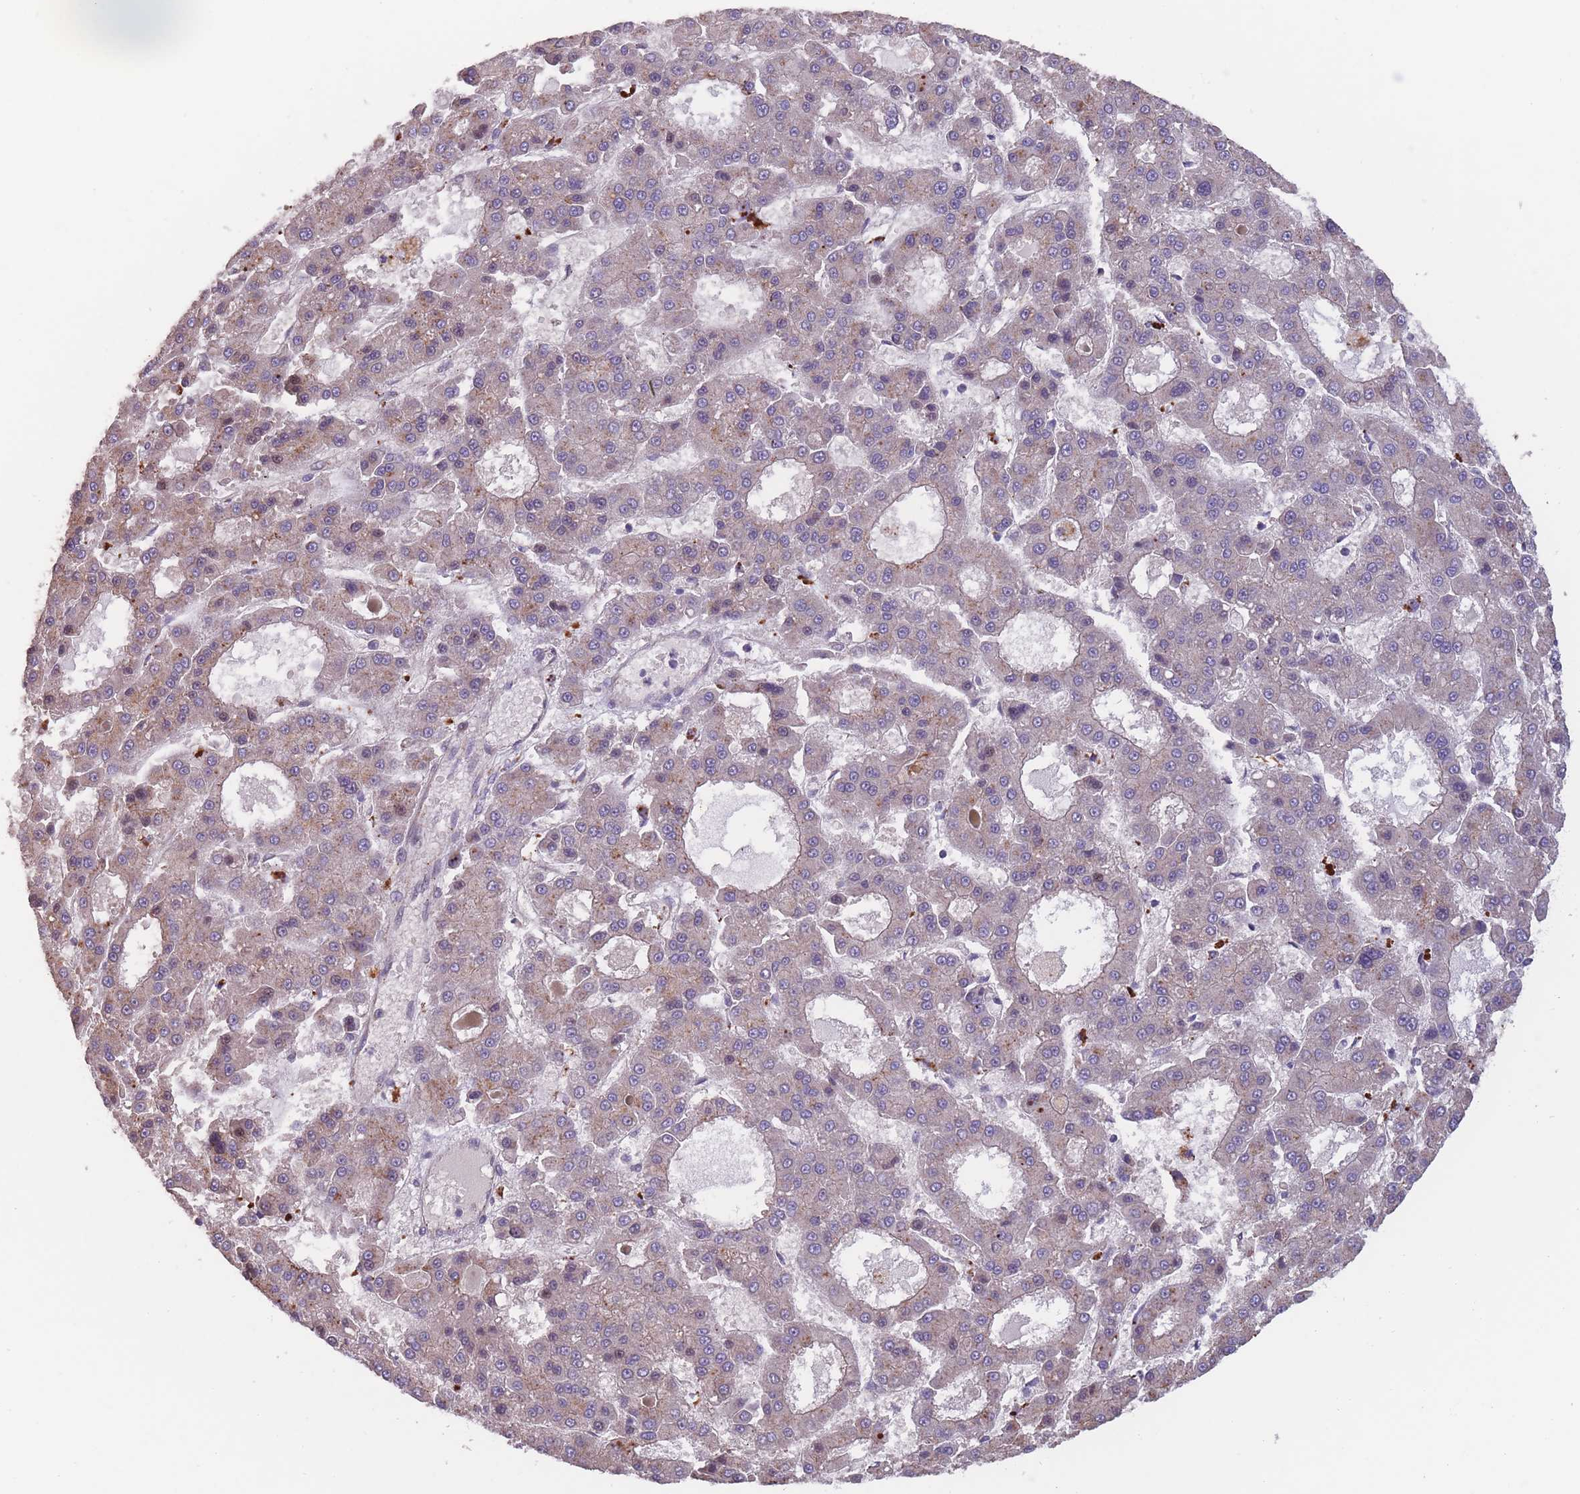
{"staining": {"intensity": "weak", "quantity": "<25%", "location": "cytoplasmic/membranous"}, "tissue": "liver cancer", "cell_type": "Tumor cells", "image_type": "cancer", "snomed": [{"axis": "morphology", "description": "Carcinoma, Hepatocellular, NOS"}, {"axis": "topography", "description": "Liver"}], "caption": "DAB immunohistochemical staining of liver hepatocellular carcinoma exhibits no significant expression in tumor cells.", "gene": "ITPKC", "patient": {"sex": "male", "age": 70}}